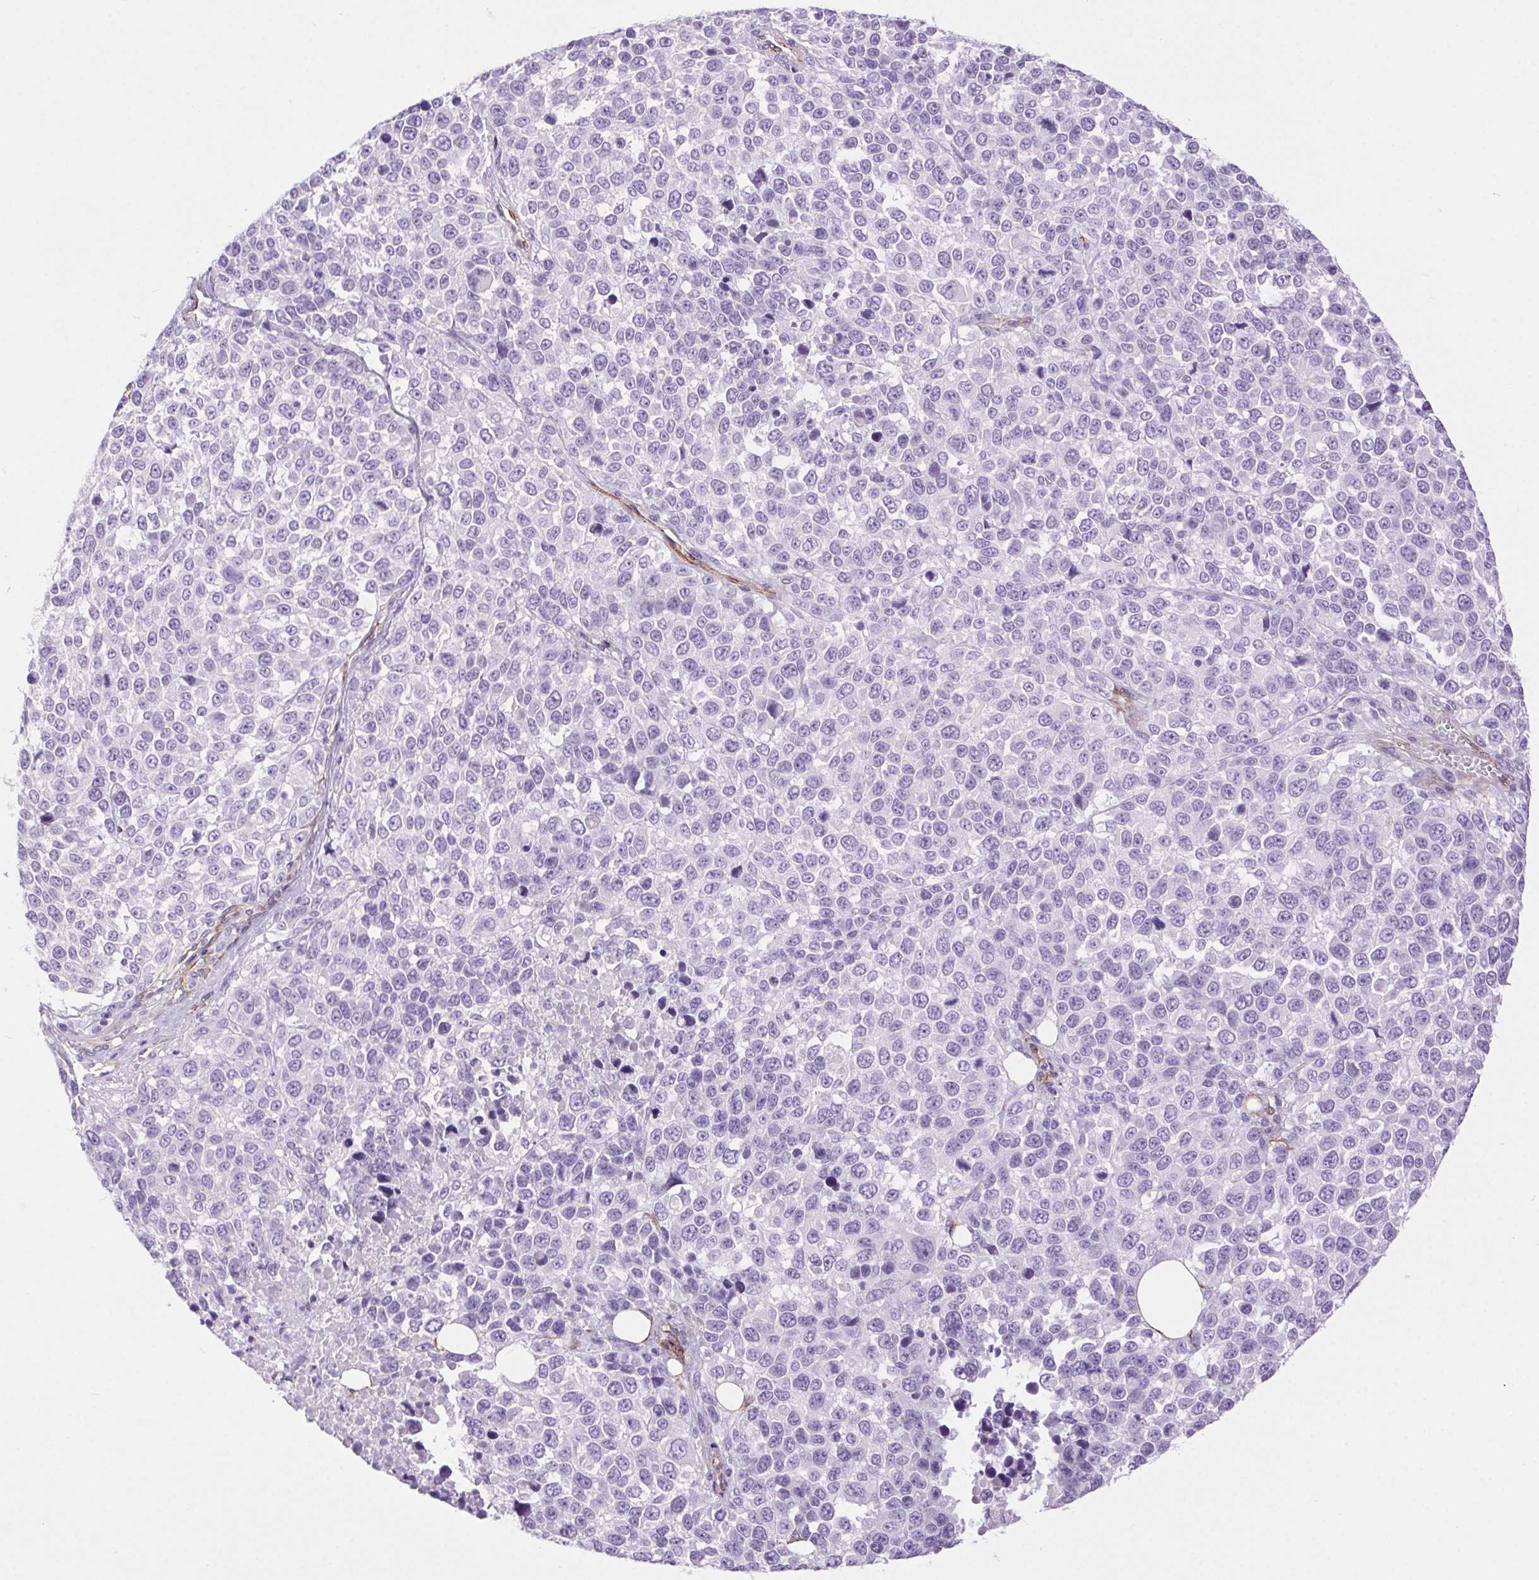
{"staining": {"intensity": "negative", "quantity": "none", "location": "none"}, "tissue": "melanoma", "cell_type": "Tumor cells", "image_type": "cancer", "snomed": [{"axis": "morphology", "description": "Malignant melanoma, Metastatic site"}, {"axis": "topography", "description": "Skin"}], "caption": "This is an IHC micrograph of human melanoma. There is no staining in tumor cells.", "gene": "SHCBP1L", "patient": {"sex": "male", "age": 84}}